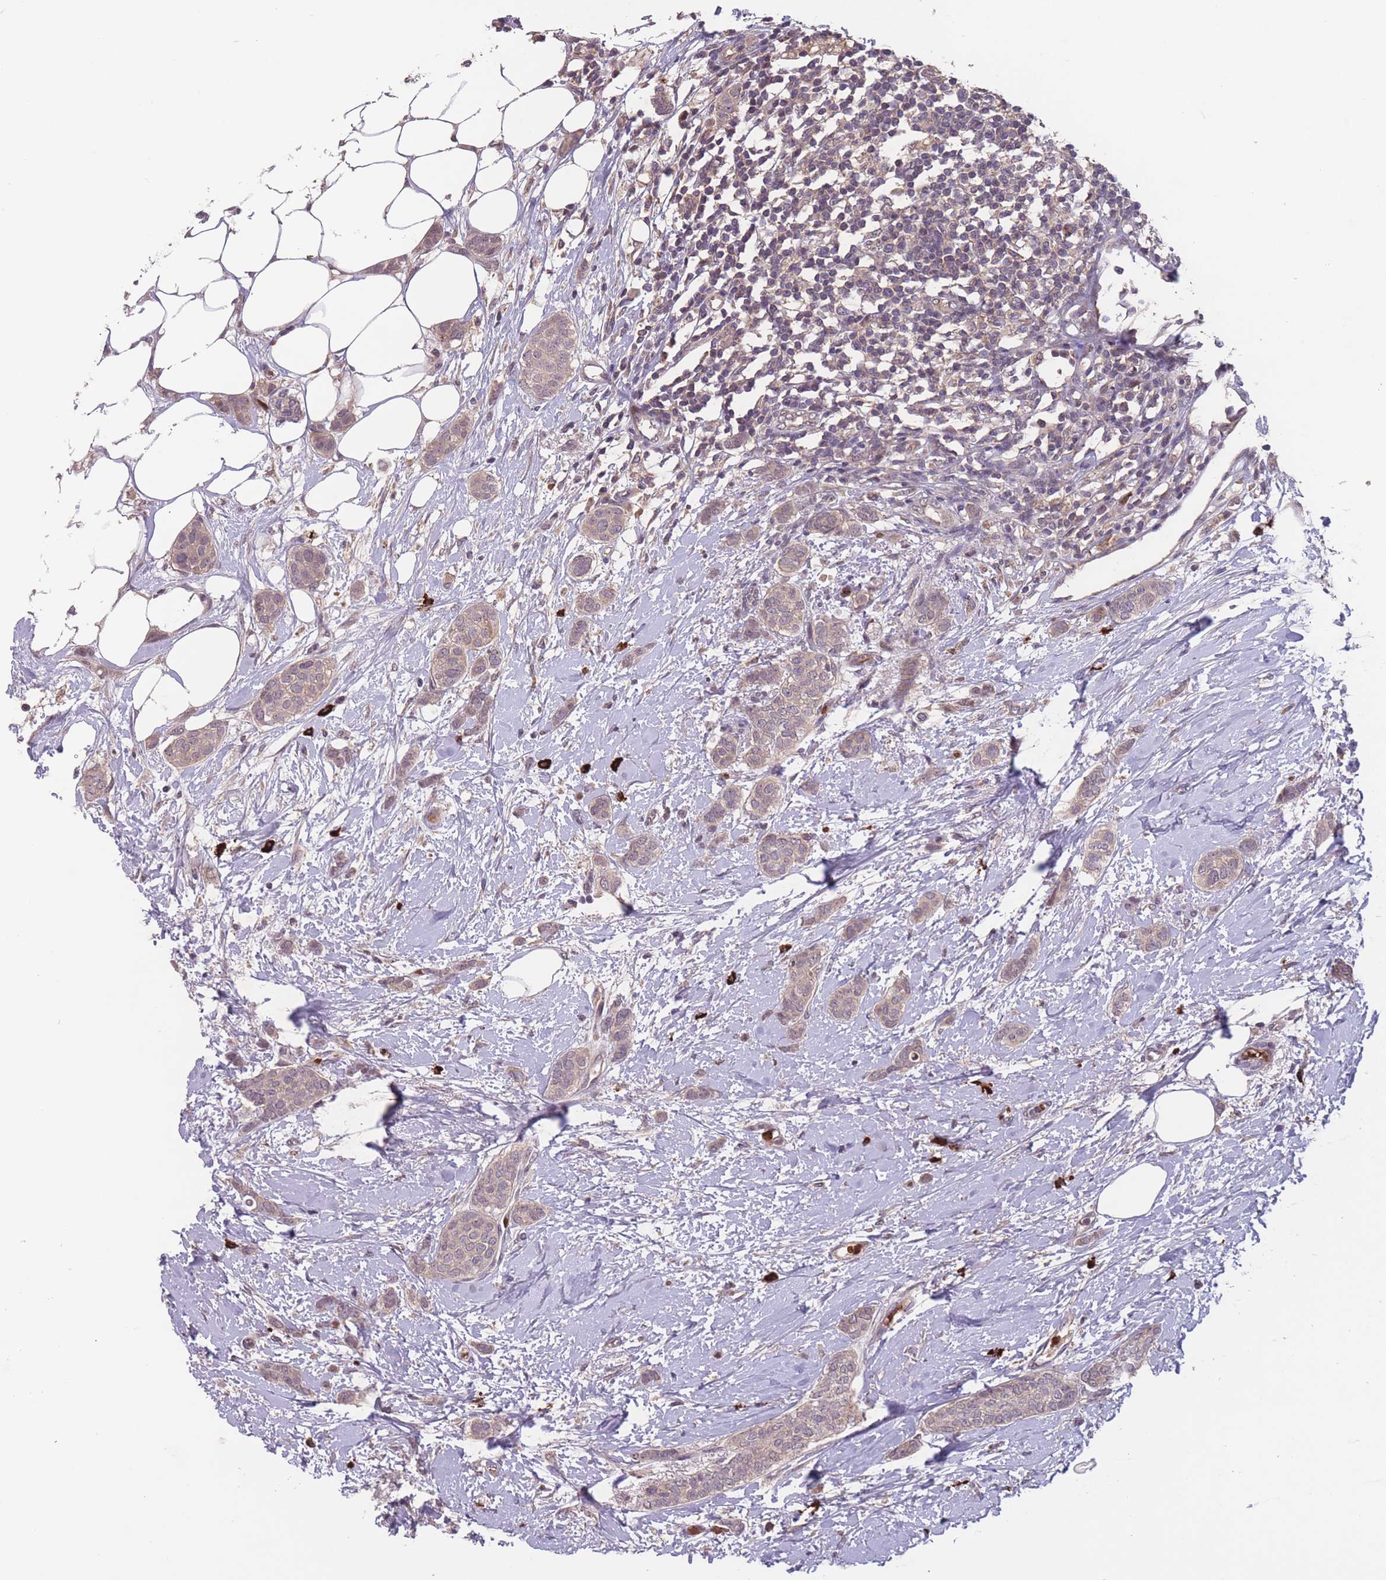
{"staining": {"intensity": "weak", "quantity": "25%-75%", "location": "cytoplasmic/membranous"}, "tissue": "breast cancer", "cell_type": "Tumor cells", "image_type": "cancer", "snomed": [{"axis": "morphology", "description": "Duct carcinoma"}, {"axis": "topography", "description": "Breast"}], "caption": "High-magnification brightfield microscopy of infiltrating ductal carcinoma (breast) stained with DAB (brown) and counterstained with hematoxylin (blue). tumor cells exhibit weak cytoplasmic/membranous staining is appreciated in approximately25%-75% of cells.", "gene": "SECTM1", "patient": {"sex": "female", "age": 72}}